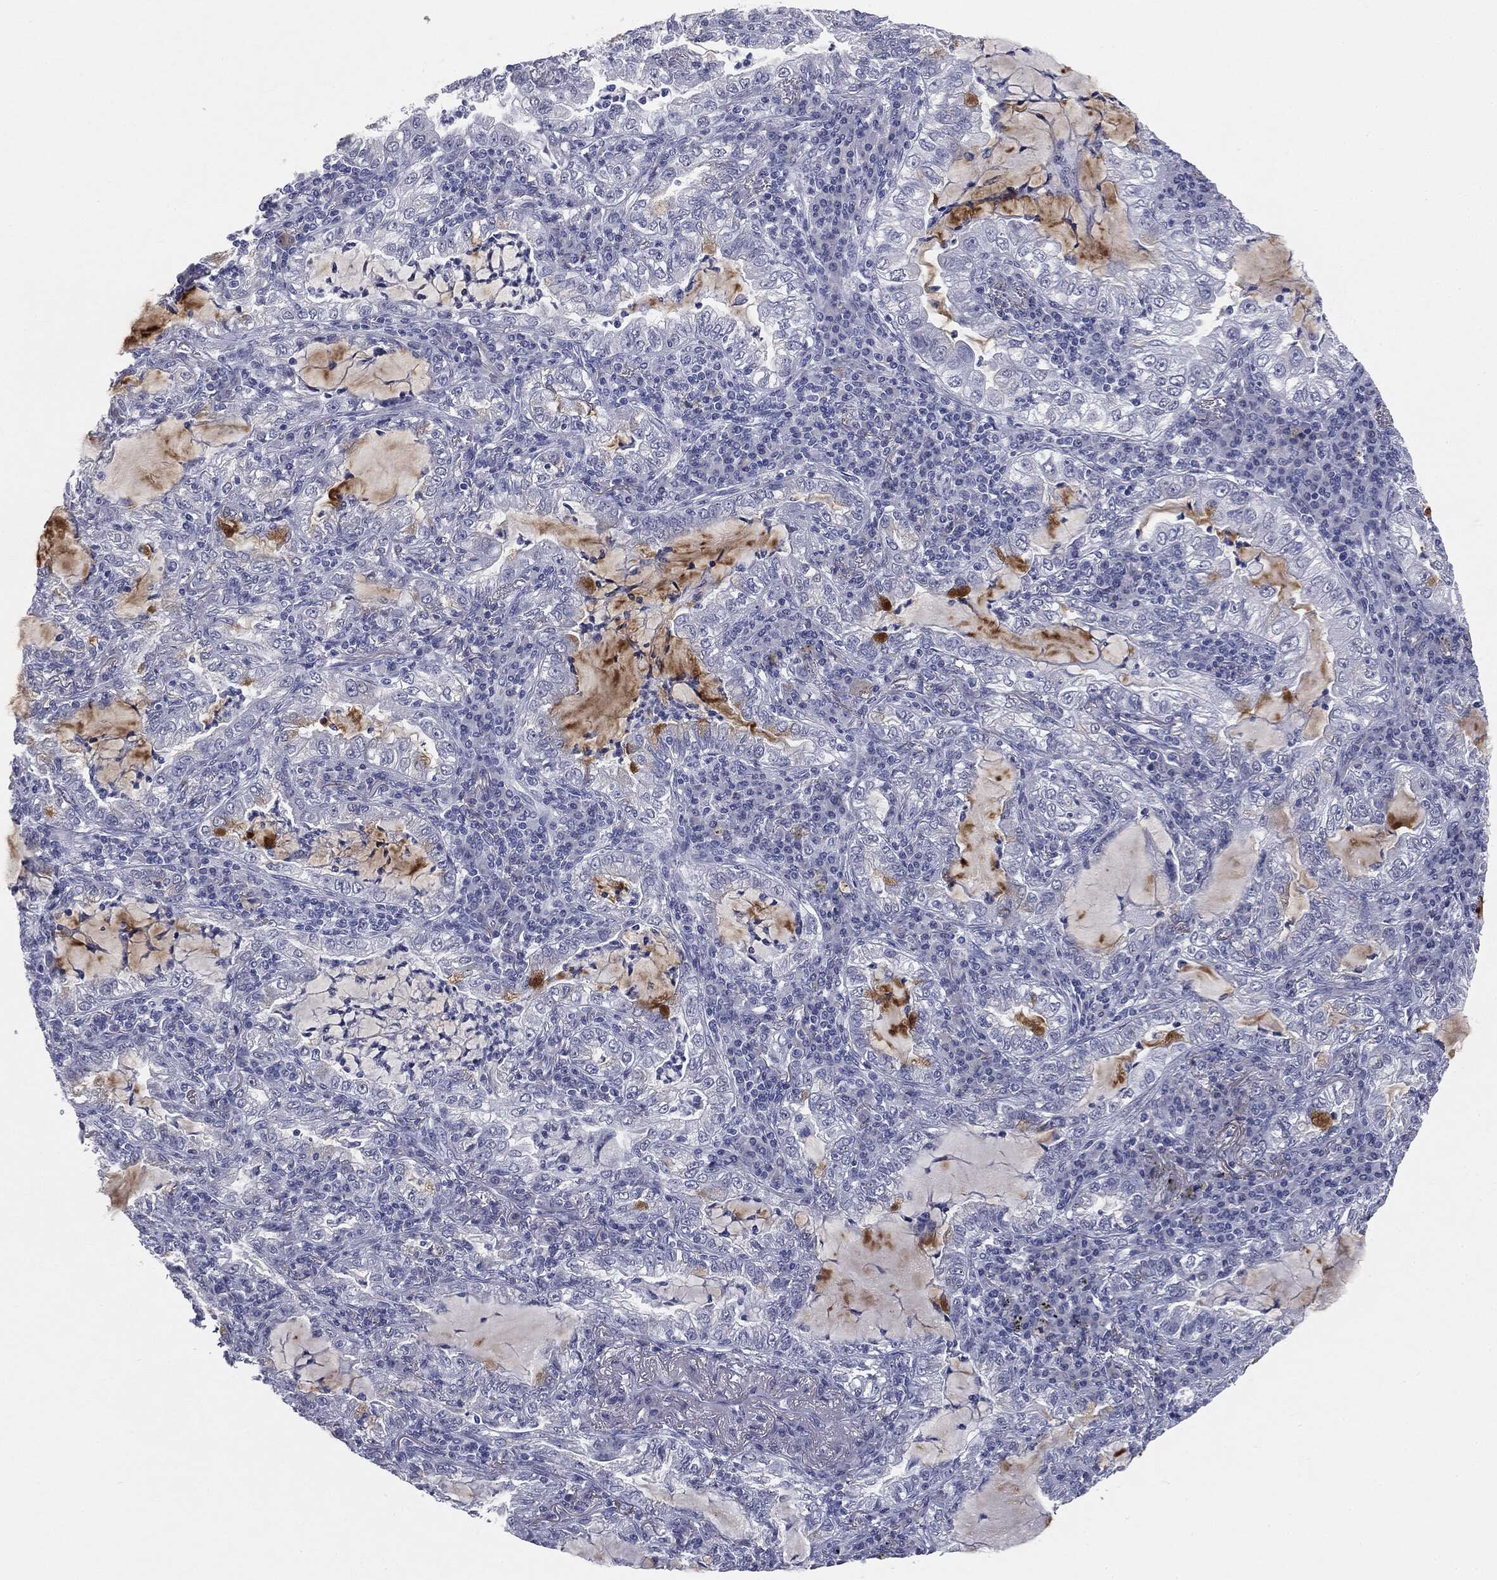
{"staining": {"intensity": "negative", "quantity": "none", "location": "none"}, "tissue": "lung cancer", "cell_type": "Tumor cells", "image_type": "cancer", "snomed": [{"axis": "morphology", "description": "Adenocarcinoma, NOS"}, {"axis": "topography", "description": "Lung"}], "caption": "DAB (3,3'-diaminobenzidine) immunohistochemical staining of lung adenocarcinoma exhibits no significant staining in tumor cells.", "gene": "MUC5AC", "patient": {"sex": "female", "age": 73}}